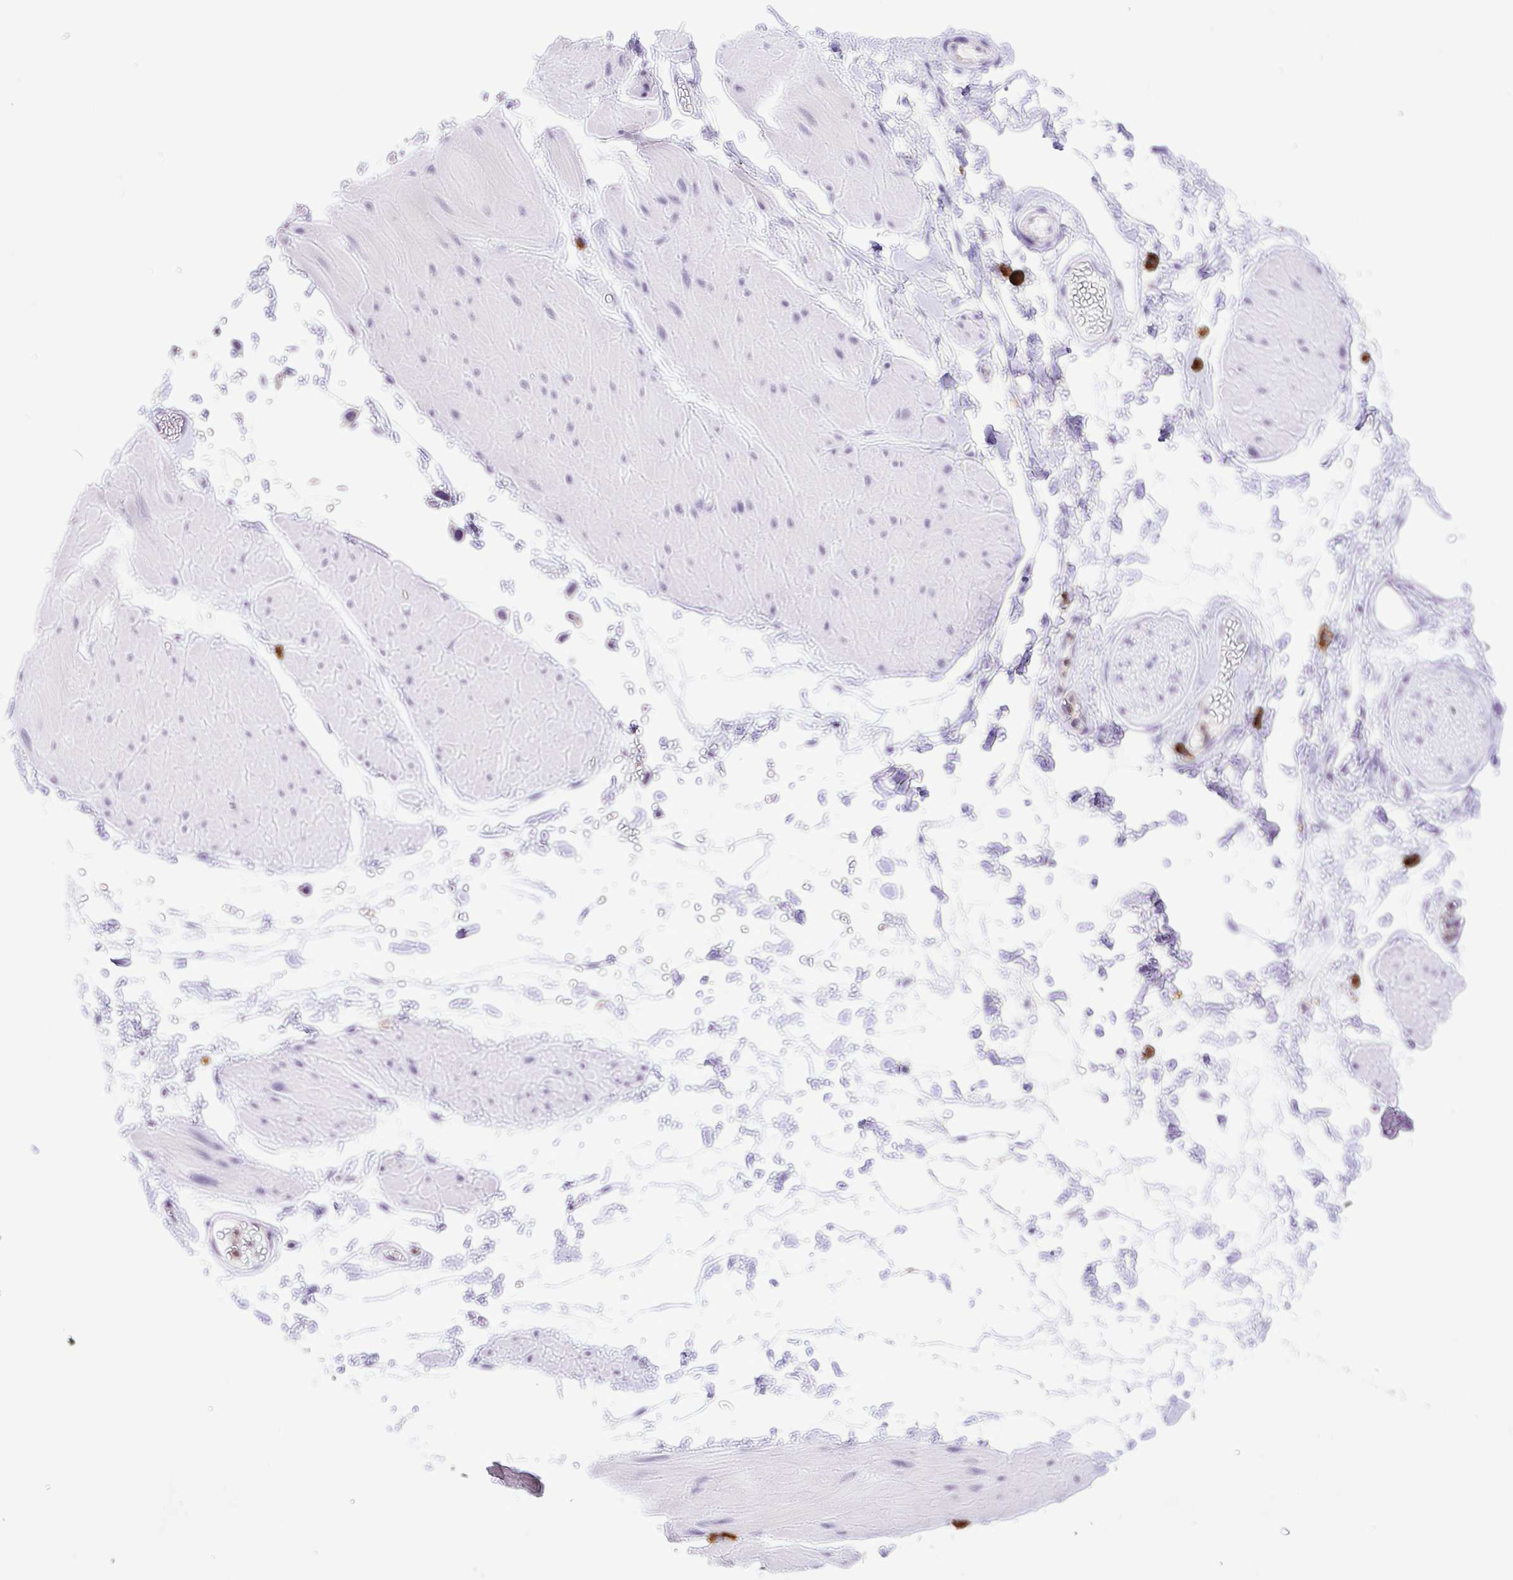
{"staining": {"intensity": "negative", "quantity": "none", "location": "none"}, "tissue": "adipose tissue", "cell_type": "Adipocytes", "image_type": "normal", "snomed": [{"axis": "morphology", "description": "Normal tissue, NOS"}, {"axis": "topography", "description": "Smooth muscle"}, {"axis": "topography", "description": "Peripheral nerve tissue"}], "caption": "An IHC photomicrograph of benign adipose tissue is shown. There is no staining in adipocytes of adipose tissue. (Stains: DAB immunohistochemistry (IHC) with hematoxylin counter stain, Microscopy: brightfield microscopy at high magnification).", "gene": "FAM177B", "patient": {"sex": "male", "age": 58}}